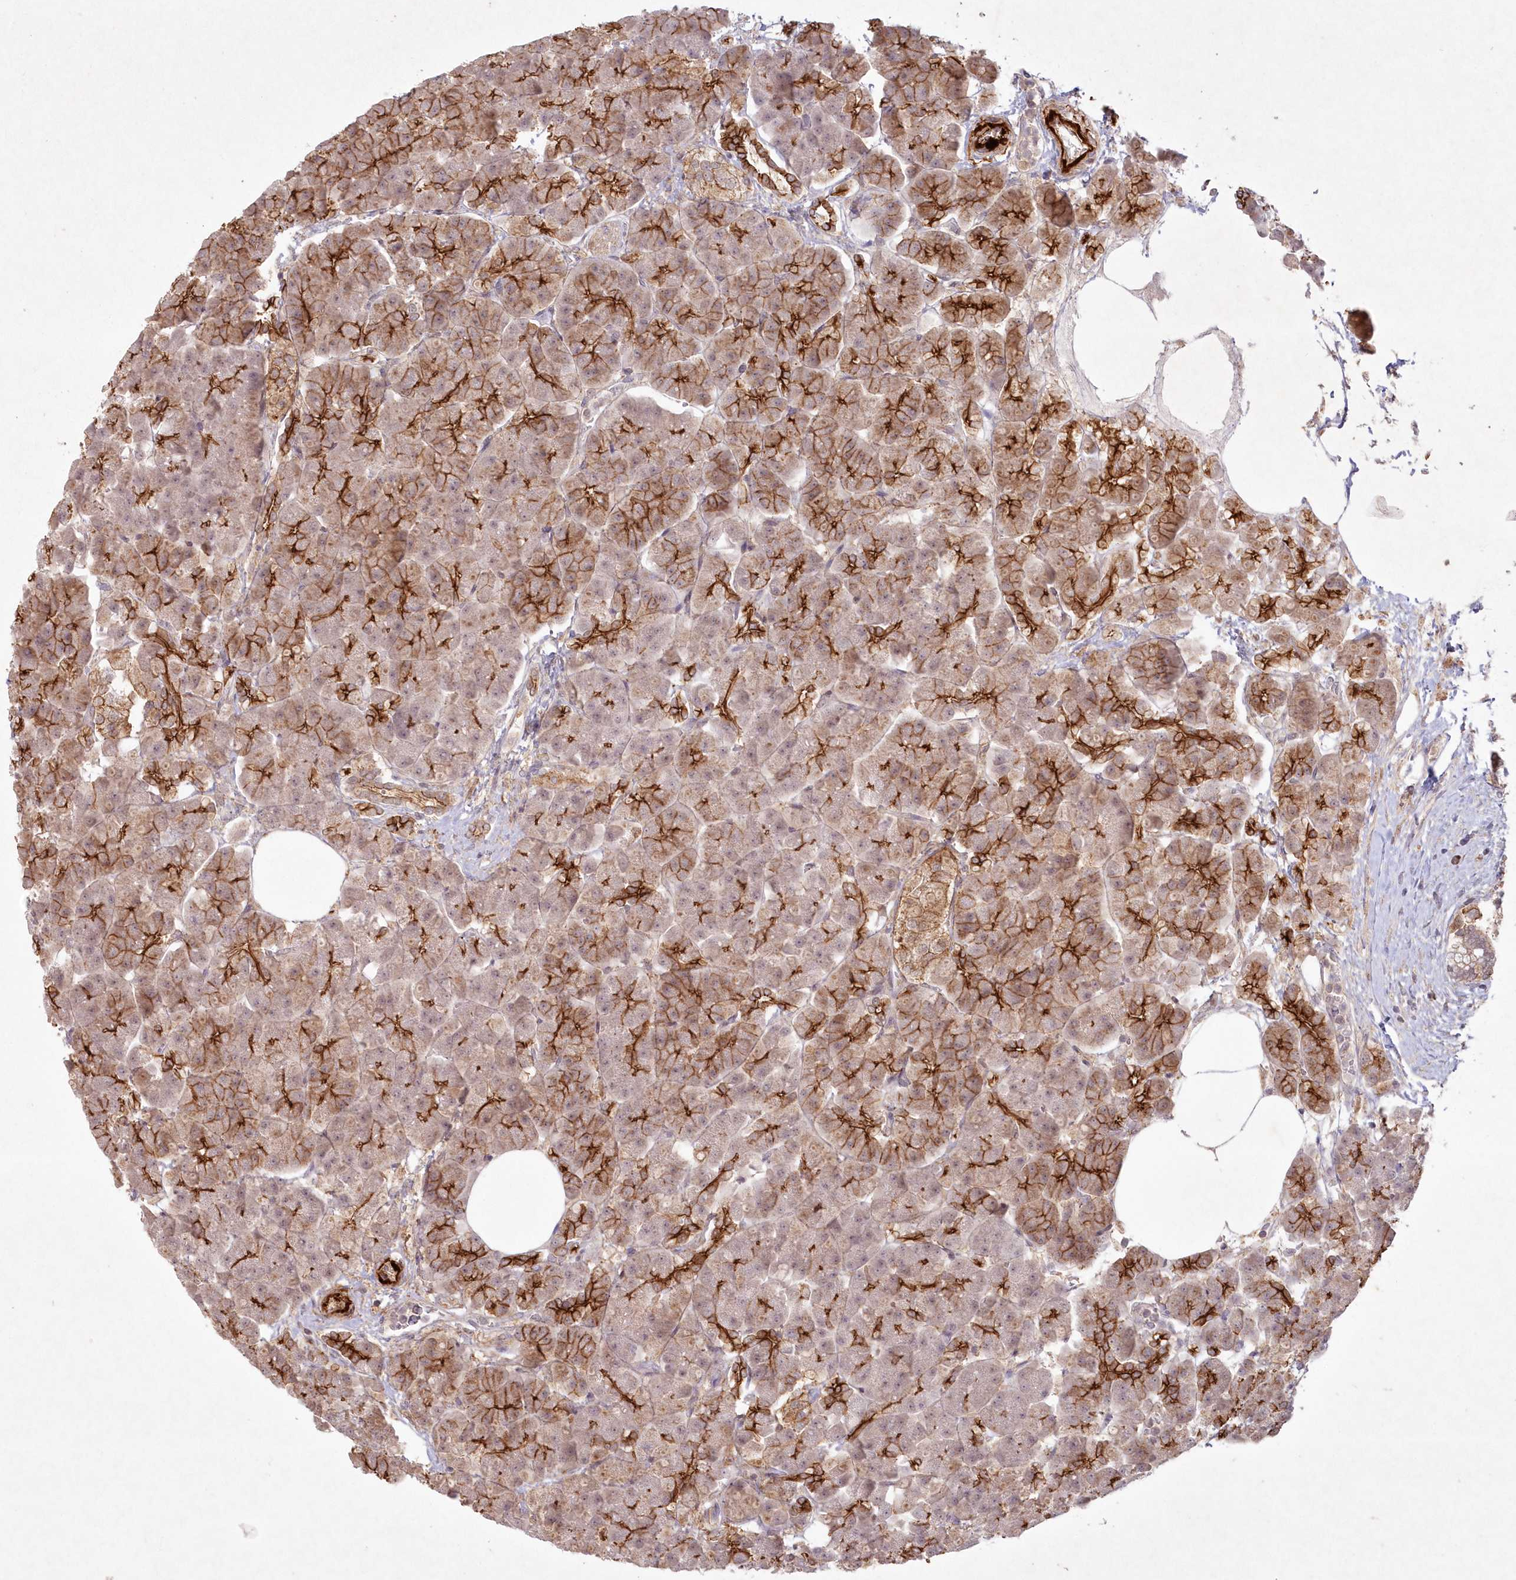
{"staining": {"intensity": "strong", "quantity": "25%-75%", "location": "cytoplasmic/membranous"}, "tissue": "pancreas", "cell_type": "Exocrine glandular cells", "image_type": "normal", "snomed": [{"axis": "morphology", "description": "Normal tissue, NOS"}, {"axis": "topography", "description": "Pancreas"}], "caption": "IHC micrograph of unremarkable pancreas: pancreas stained using immunohistochemistry (IHC) demonstrates high levels of strong protein expression localized specifically in the cytoplasmic/membranous of exocrine glandular cells, appearing as a cytoplasmic/membranous brown color.", "gene": "TOGARAM2", "patient": {"sex": "female", "age": 70}}